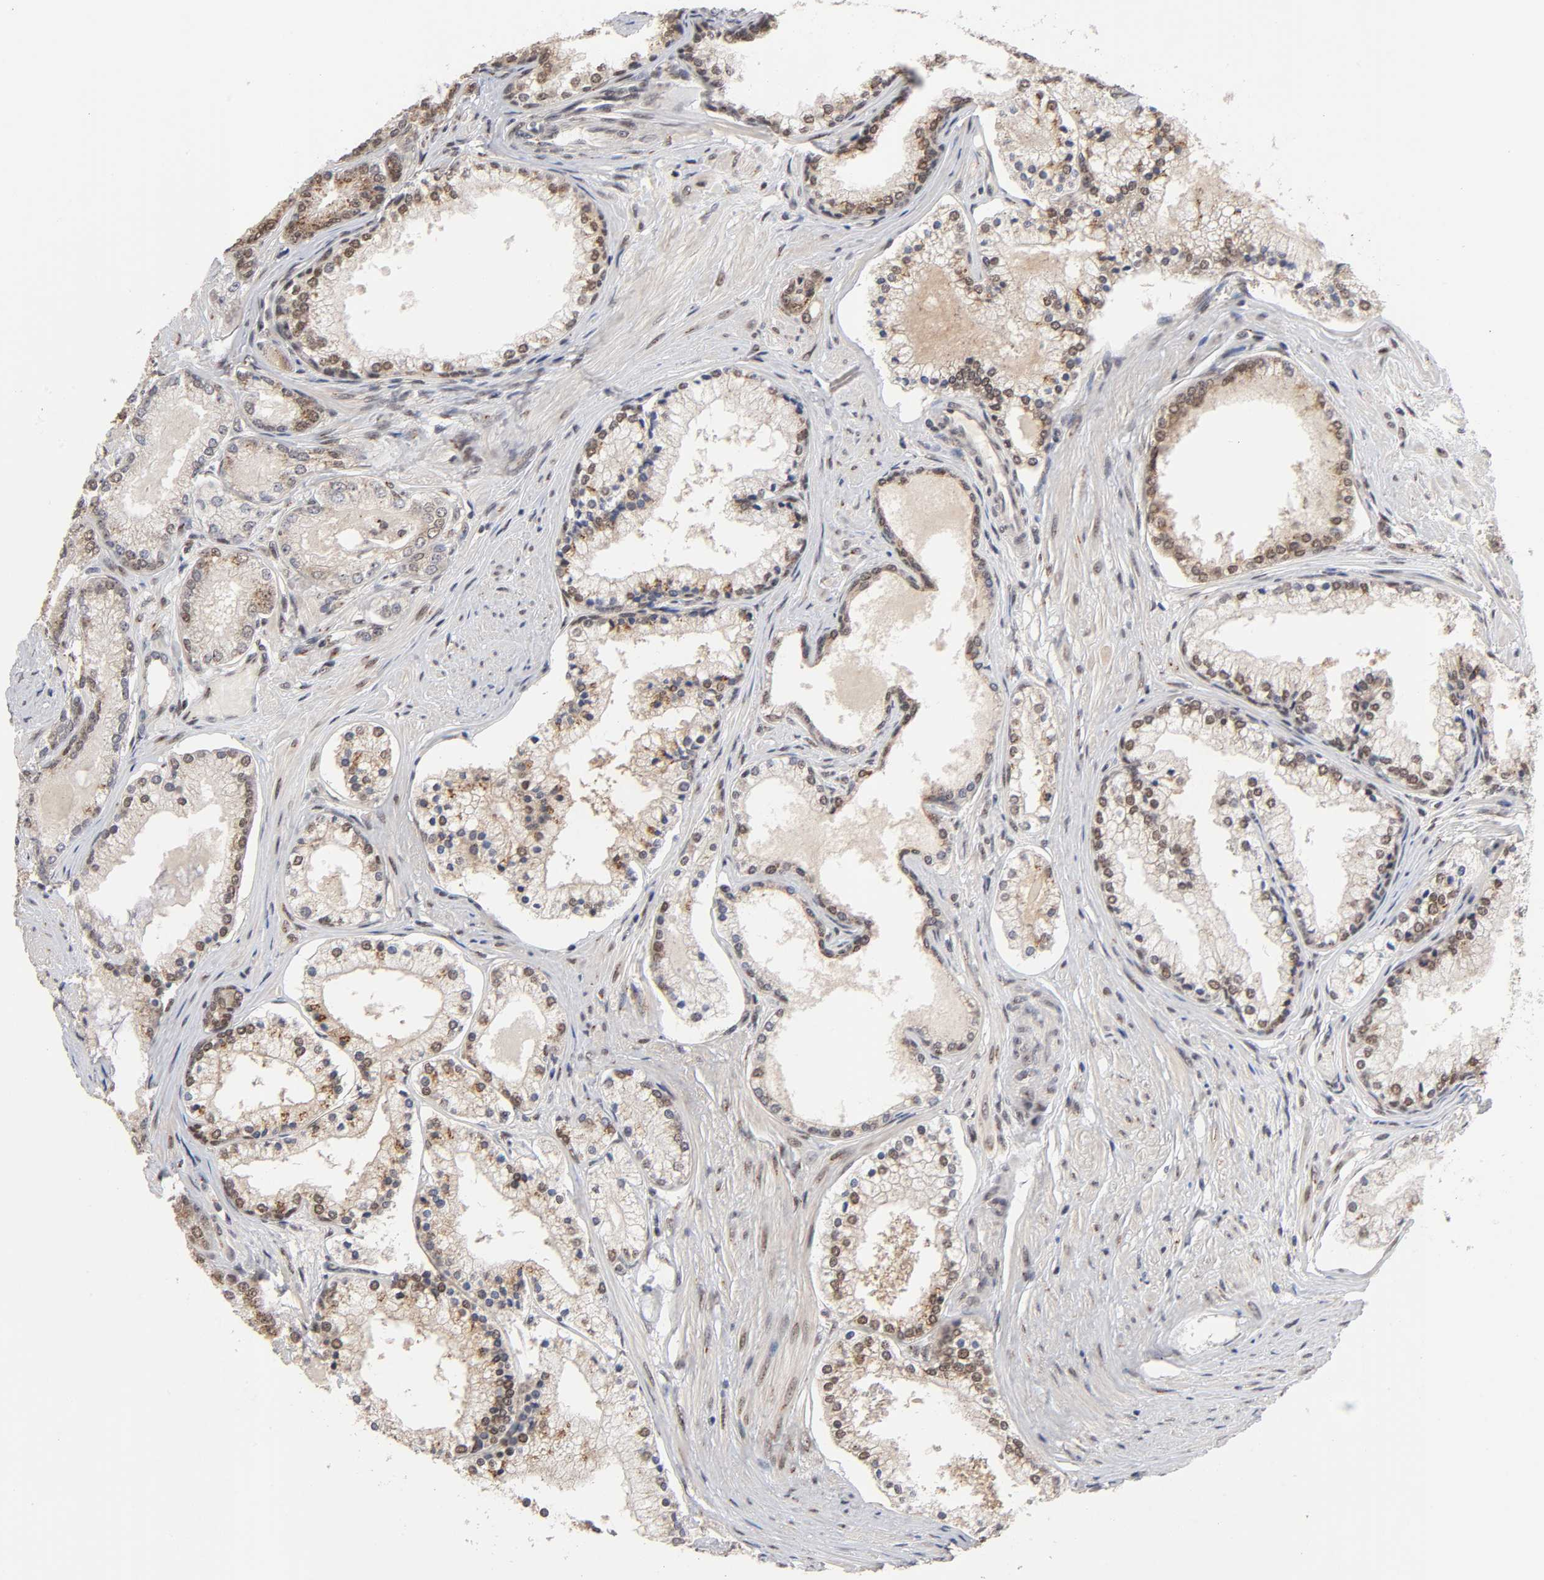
{"staining": {"intensity": "moderate", "quantity": ">75%", "location": "cytoplasmic/membranous,nuclear"}, "tissue": "prostate cancer", "cell_type": "Tumor cells", "image_type": "cancer", "snomed": [{"axis": "morphology", "description": "Adenocarcinoma, Low grade"}, {"axis": "topography", "description": "Prostate"}], "caption": "Protein analysis of prostate cancer tissue exhibits moderate cytoplasmic/membranous and nuclear staining in approximately >75% of tumor cells.", "gene": "EP300", "patient": {"sex": "male", "age": 71}}